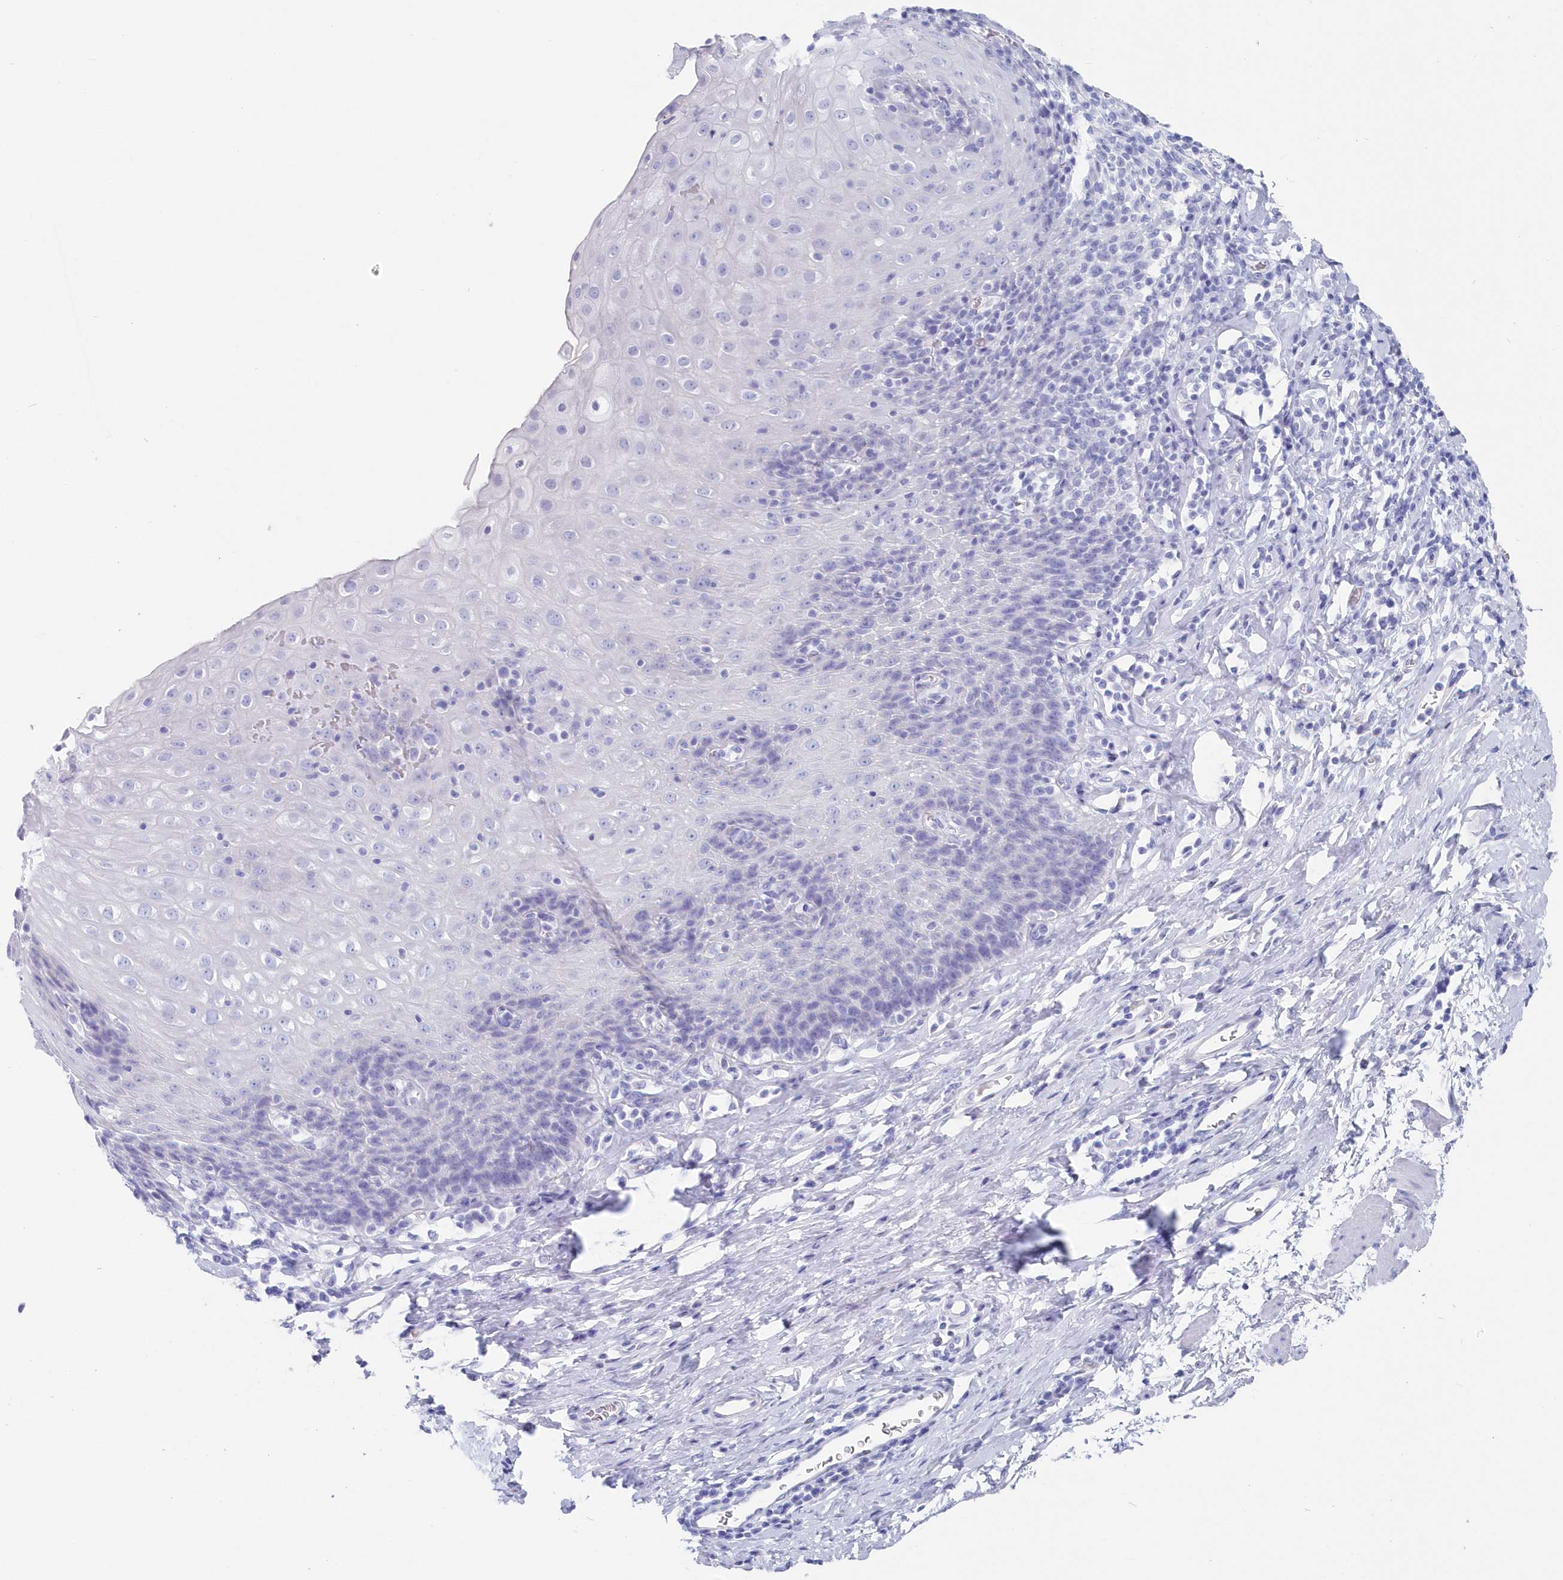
{"staining": {"intensity": "negative", "quantity": "none", "location": "none"}, "tissue": "esophagus", "cell_type": "Squamous epithelial cells", "image_type": "normal", "snomed": [{"axis": "morphology", "description": "Normal tissue, NOS"}, {"axis": "topography", "description": "Esophagus"}], "caption": "This is a micrograph of immunohistochemistry (IHC) staining of normal esophagus, which shows no staining in squamous epithelial cells. (Immunohistochemistry (ihc), brightfield microscopy, high magnification).", "gene": "CSNK1G2", "patient": {"sex": "female", "age": 61}}